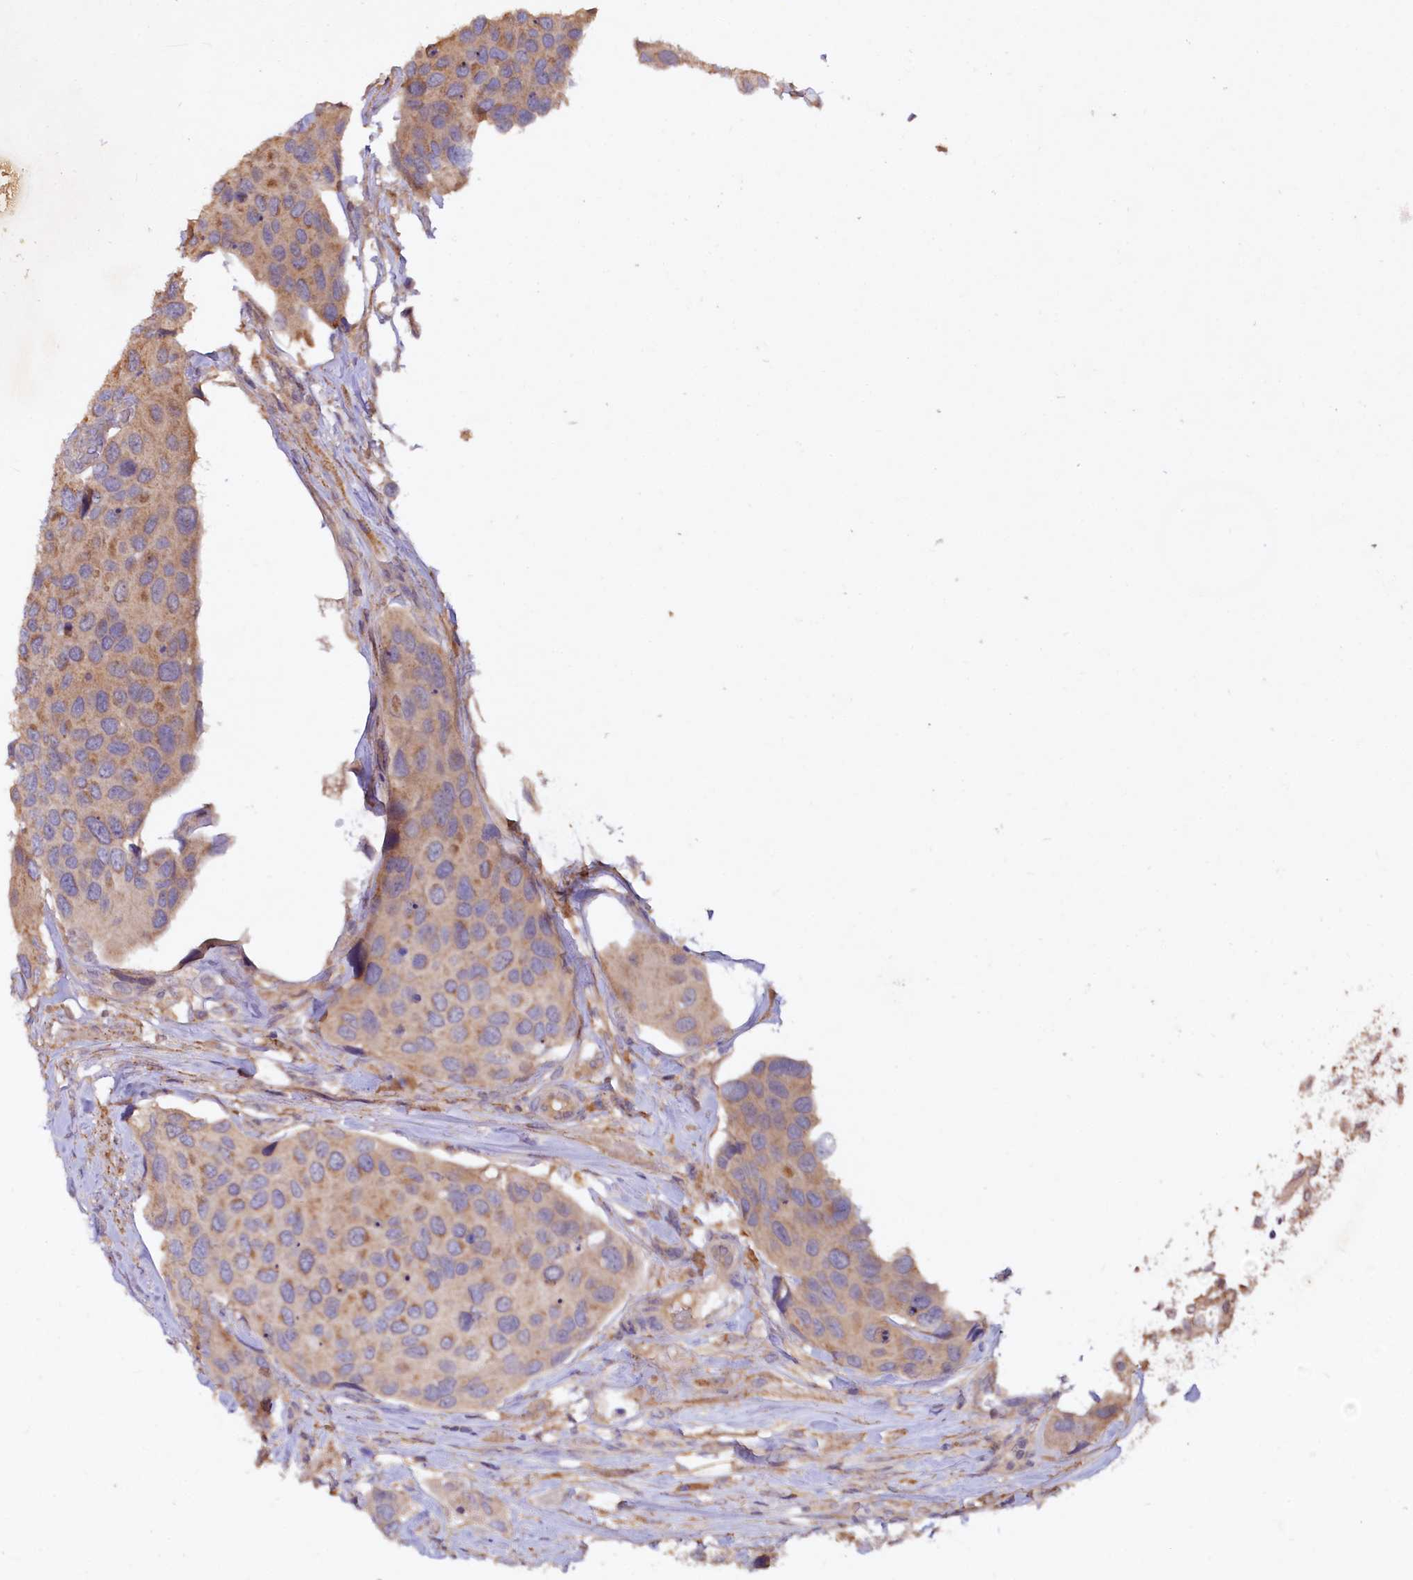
{"staining": {"intensity": "weak", "quantity": "25%-75%", "location": "cytoplasmic/membranous"}, "tissue": "urothelial cancer", "cell_type": "Tumor cells", "image_type": "cancer", "snomed": [{"axis": "morphology", "description": "Urothelial carcinoma, High grade"}, {"axis": "topography", "description": "Urinary bladder"}], "caption": "Urothelial carcinoma (high-grade) tissue displays weak cytoplasmic/membranous expression in about 25%-75% of tumor cells, visualized by immunohistochemistry. The staining was performed using DAB (3,3'-diaminobenzidine) to visualize the protein expression in brown, while the nuclei were stained in blue with hematoxylin (Magnification: 20x).", "gene": "ETFBKMT", "patient": {"sex": "male", "age": 74}}